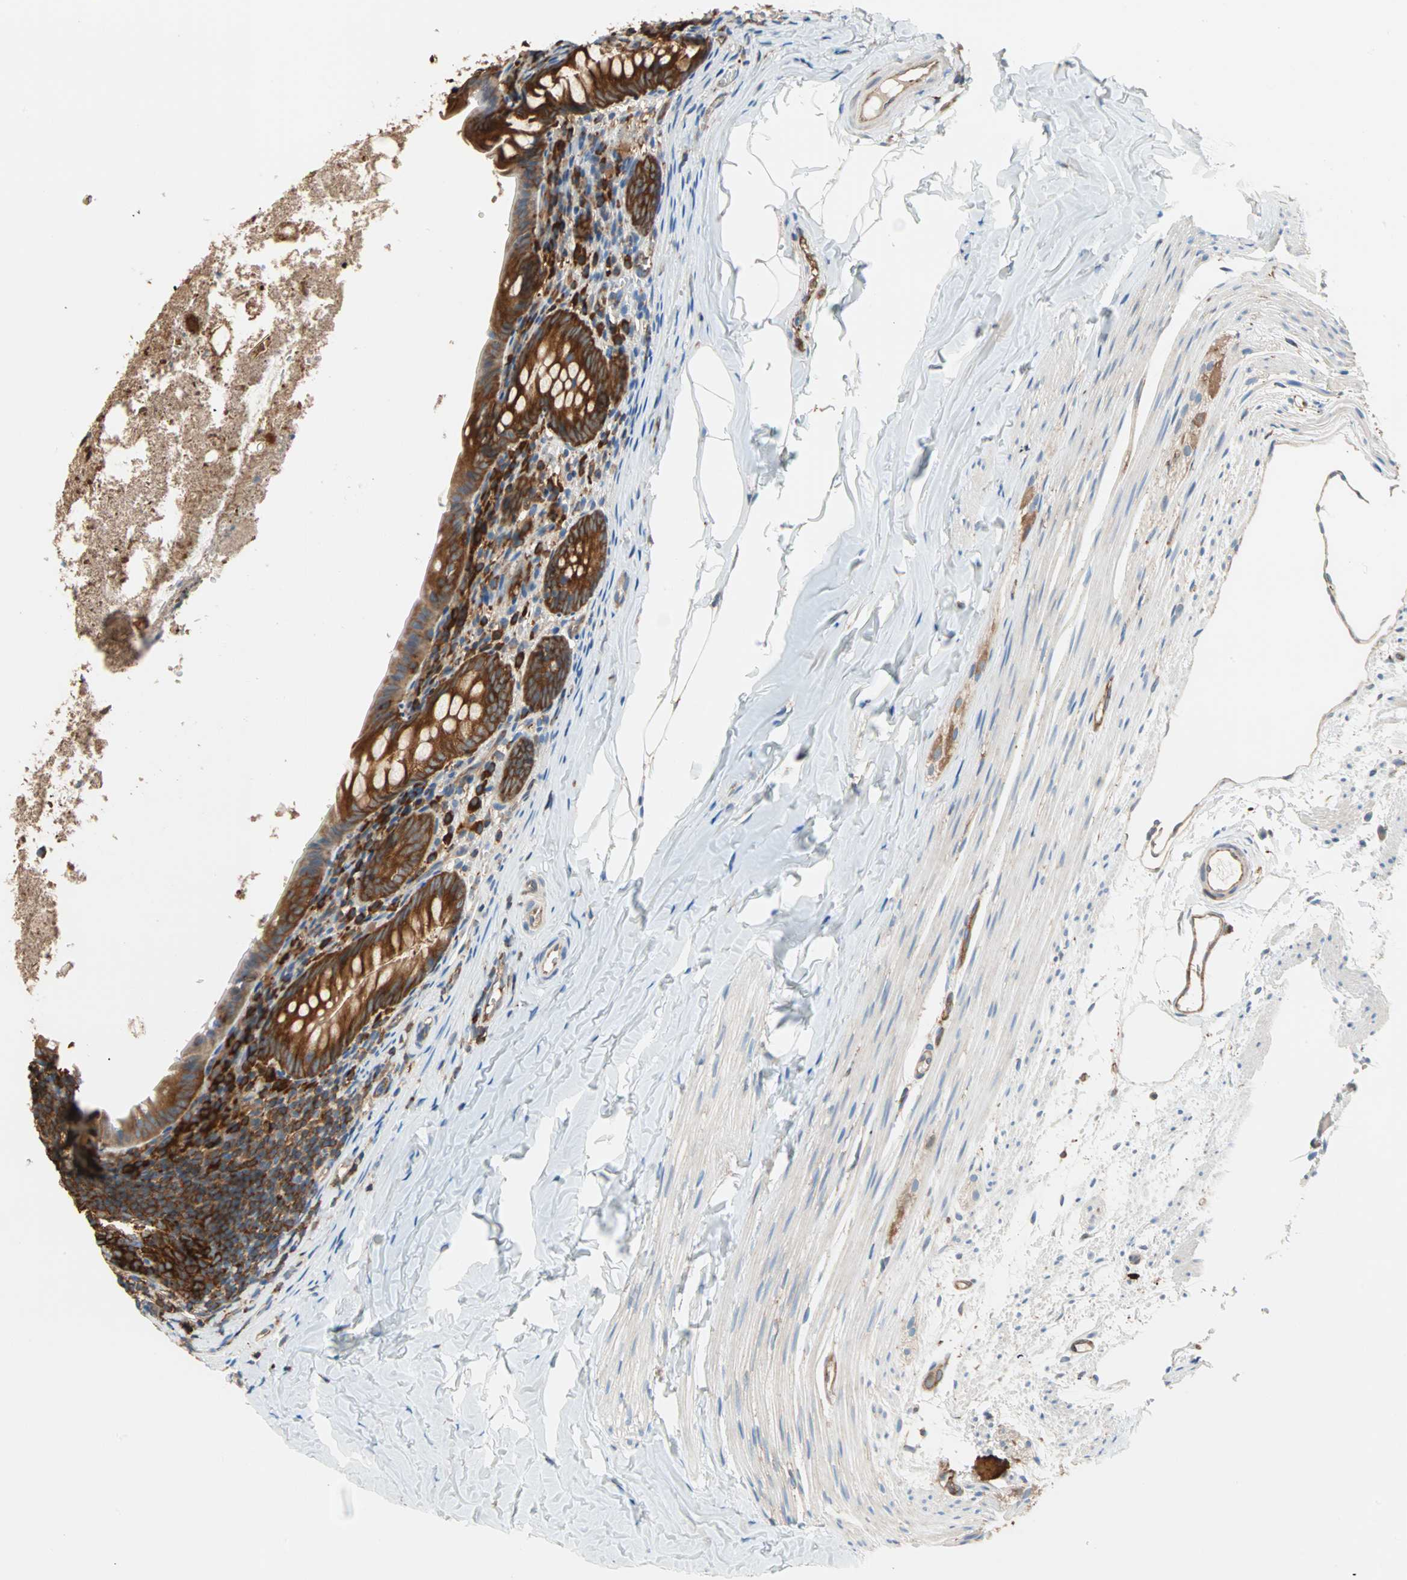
{"staining": {"intensity": "strong", "quantity": ">75%", "location": "cytoplasmic/membranous"}, "tissue": "appendix", "cell_type": "Glandular cells", "image_type": "normal", "snomed": [{"axis": "morphology", "description": "Normal tissue, NOS"}, {"axis": "topography", "description": "Appendix"}], "caption": "IHC histopathology image of normal human appendix stained for a protein (brown), which shows high levels of strong cytoplasmic/membranous staining in approximately >75% of glandular cells.", "gene": "EEF2", "patient": {"sex": "female", "age": 10}}